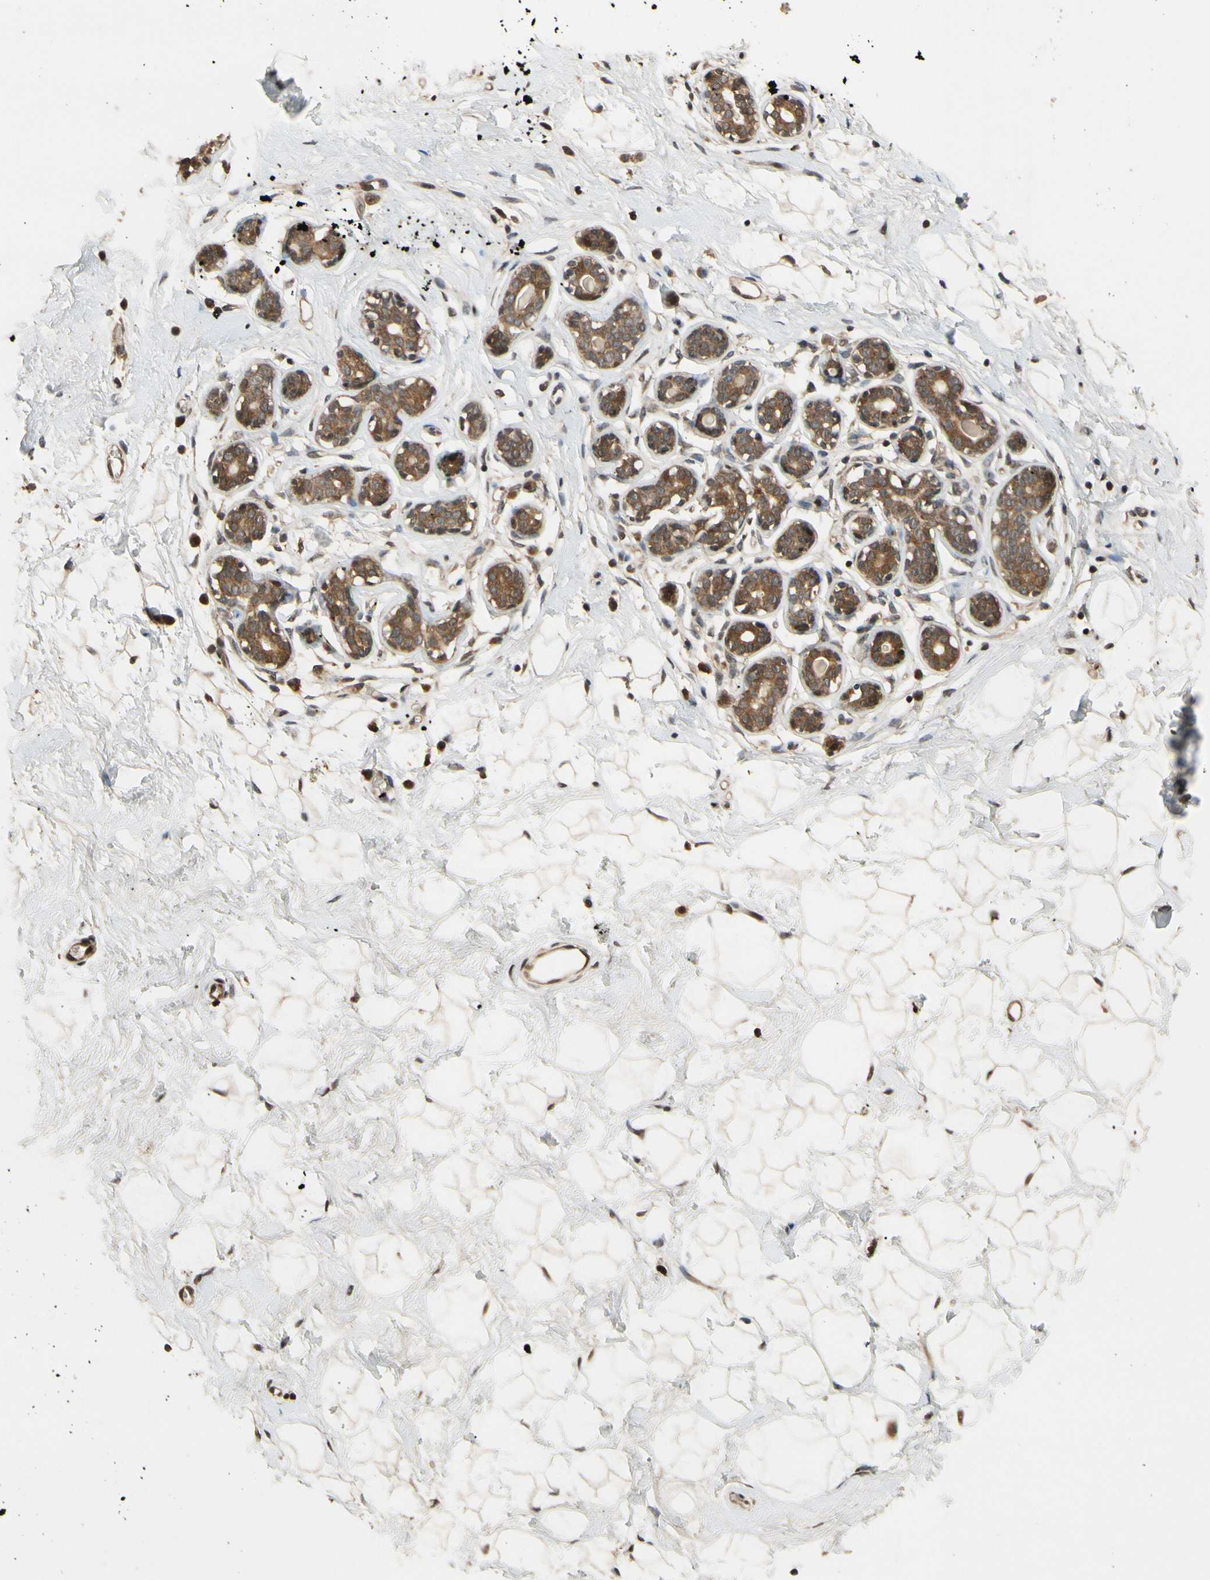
{"staining": {"intensity": "moderate", "quantity": ">75%", "location": "cytoplasmic/membranous,nuclear"}, "tissue": "breast", "cell_type": "Adipocytes", "image_type": "normal", "snomed": [{"axis": "morphology", "description": "Normal tissue, NOS"}, {"axis": "topography", "description": "Breast"}], "caption": "Approximately >75% of adipocytes in benign breast show moderate cytoplasmic/membranous,nuclear protein expression as visualized by brown immunohistochemical staining.", "gene": "TMEM230", "patient": {"sex": "female", "age": 23}}